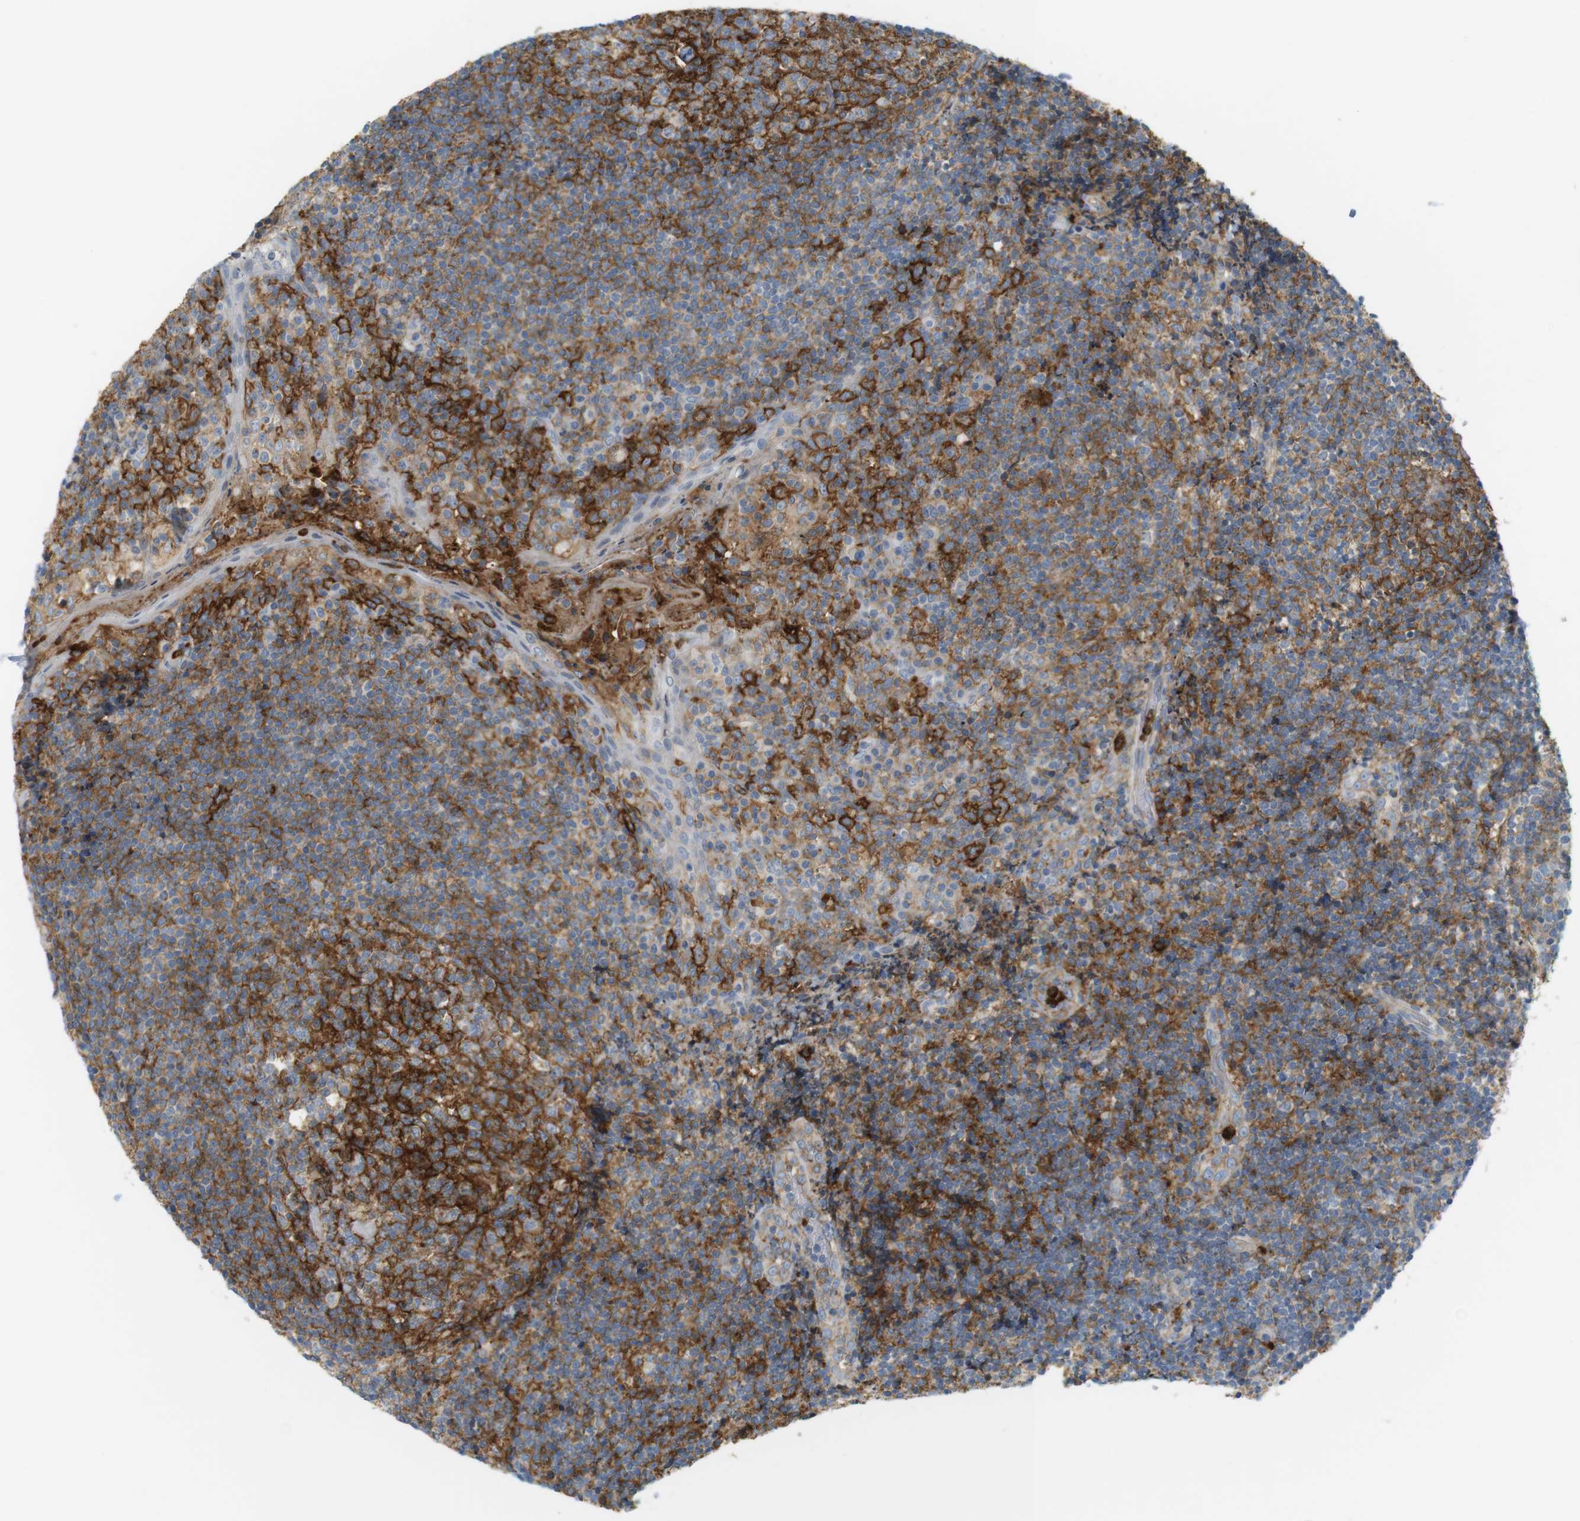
{"staining": {"intensity": "moderate", "quantity": ">75%", "location": "cytoplasmic/membranous"}, "tissue": "tonsil", "cell_type": "Germinal center cells", "image_type": "normal", "snomed": [{"axis": "morphology", "description": "Normal tissue, NOS"}, {"axis": "topography", "description": "Tonsil"}], "caption": "Brown immunohistochemical staining in benign tonsil reveals moderate cytoplasmic/membranous positivity in about >75% of germinal center cells.", "gene": "SIRPA", "patient": {"sex": "male", "age": 31}}